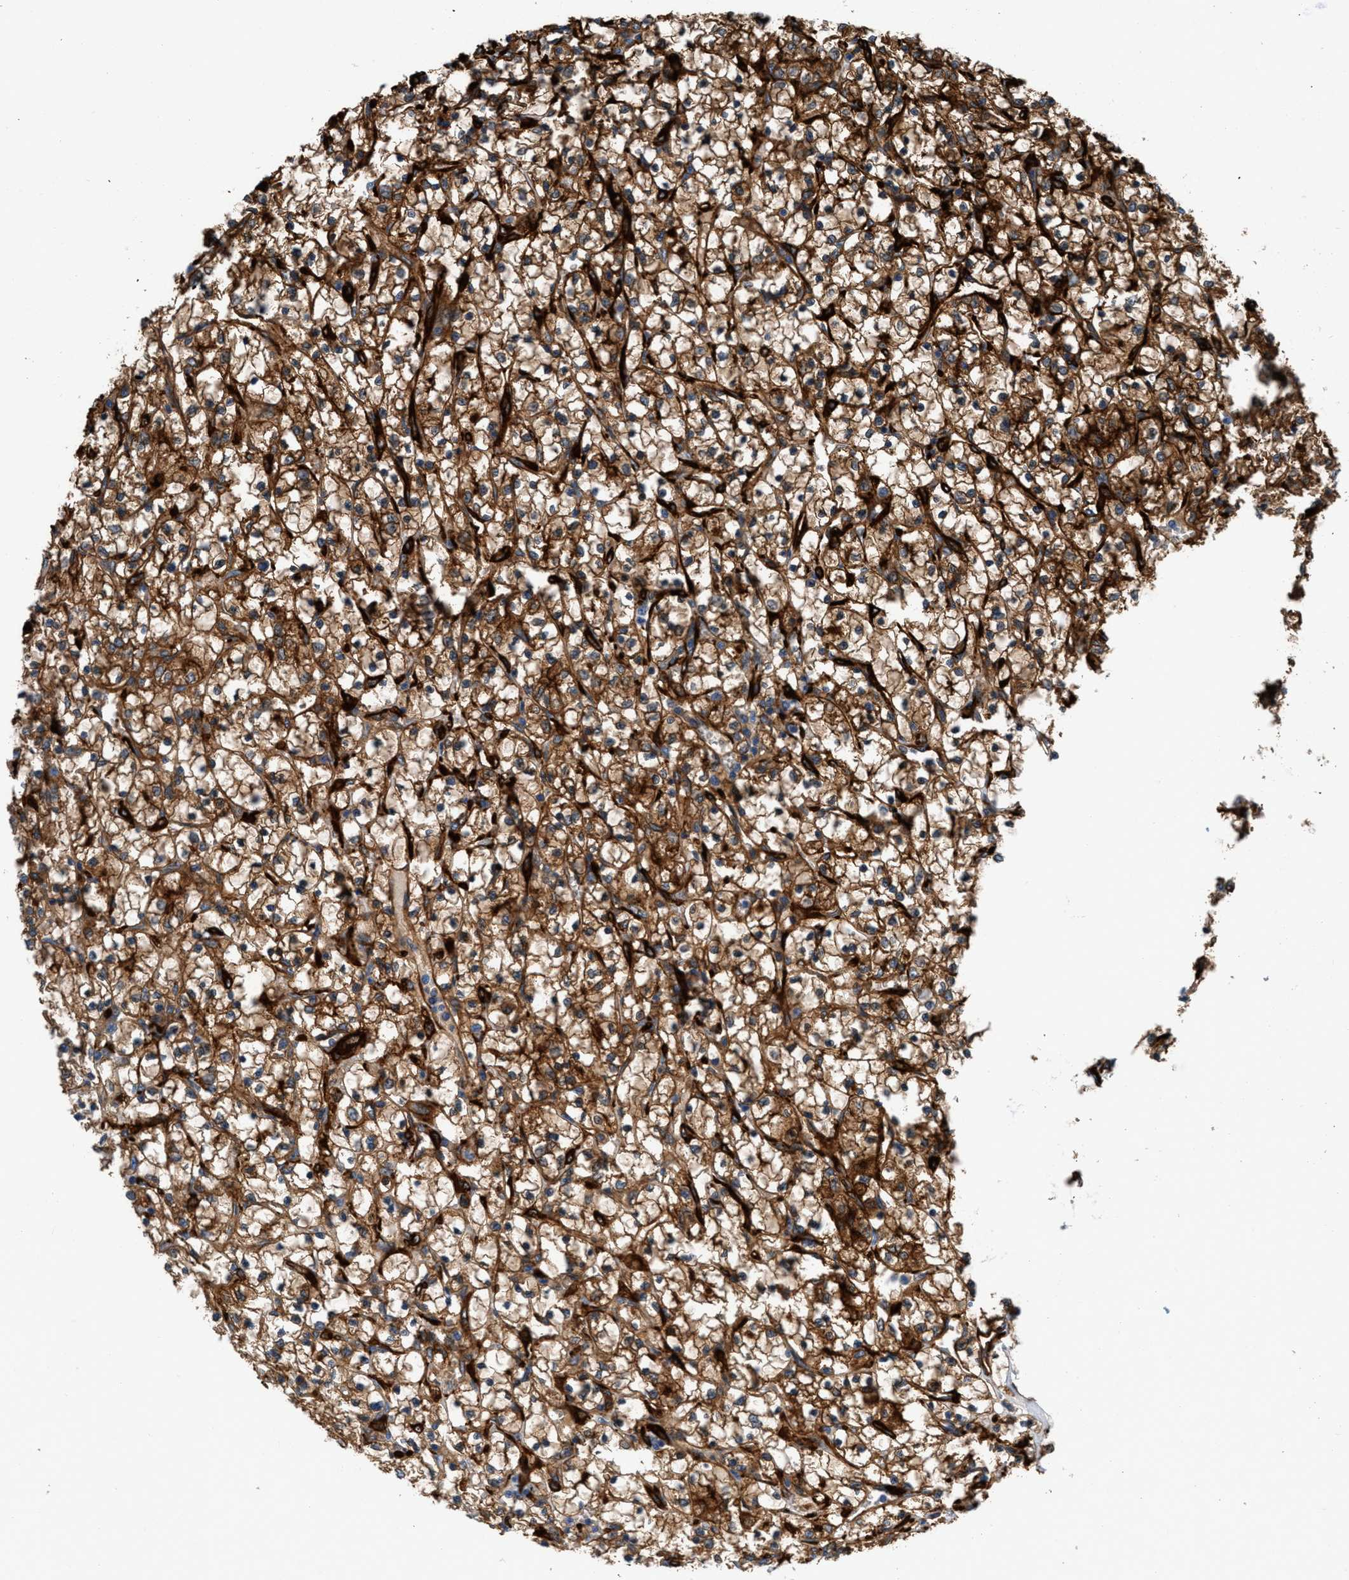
{"staining": {"intensity": "moderate", "quantity": ">75%", "location": "cytoplasmic/membranous"}, "tissue": "renal cancer", "cell_type": "Tumor cells", "image_type": "cancer", "snomed": [{"axis": "morphology", "description": "Adenocarcinoma, NOS"}, {"axis": "topography", "description": "Kidney"}], "caption": "Moderate cytoplasmic/membranous staining is seen in about >75% of tumor cells in renal adenocarcinoma.", "gene": "CALD1", "patient": {"sex": "female", "age": 69}}